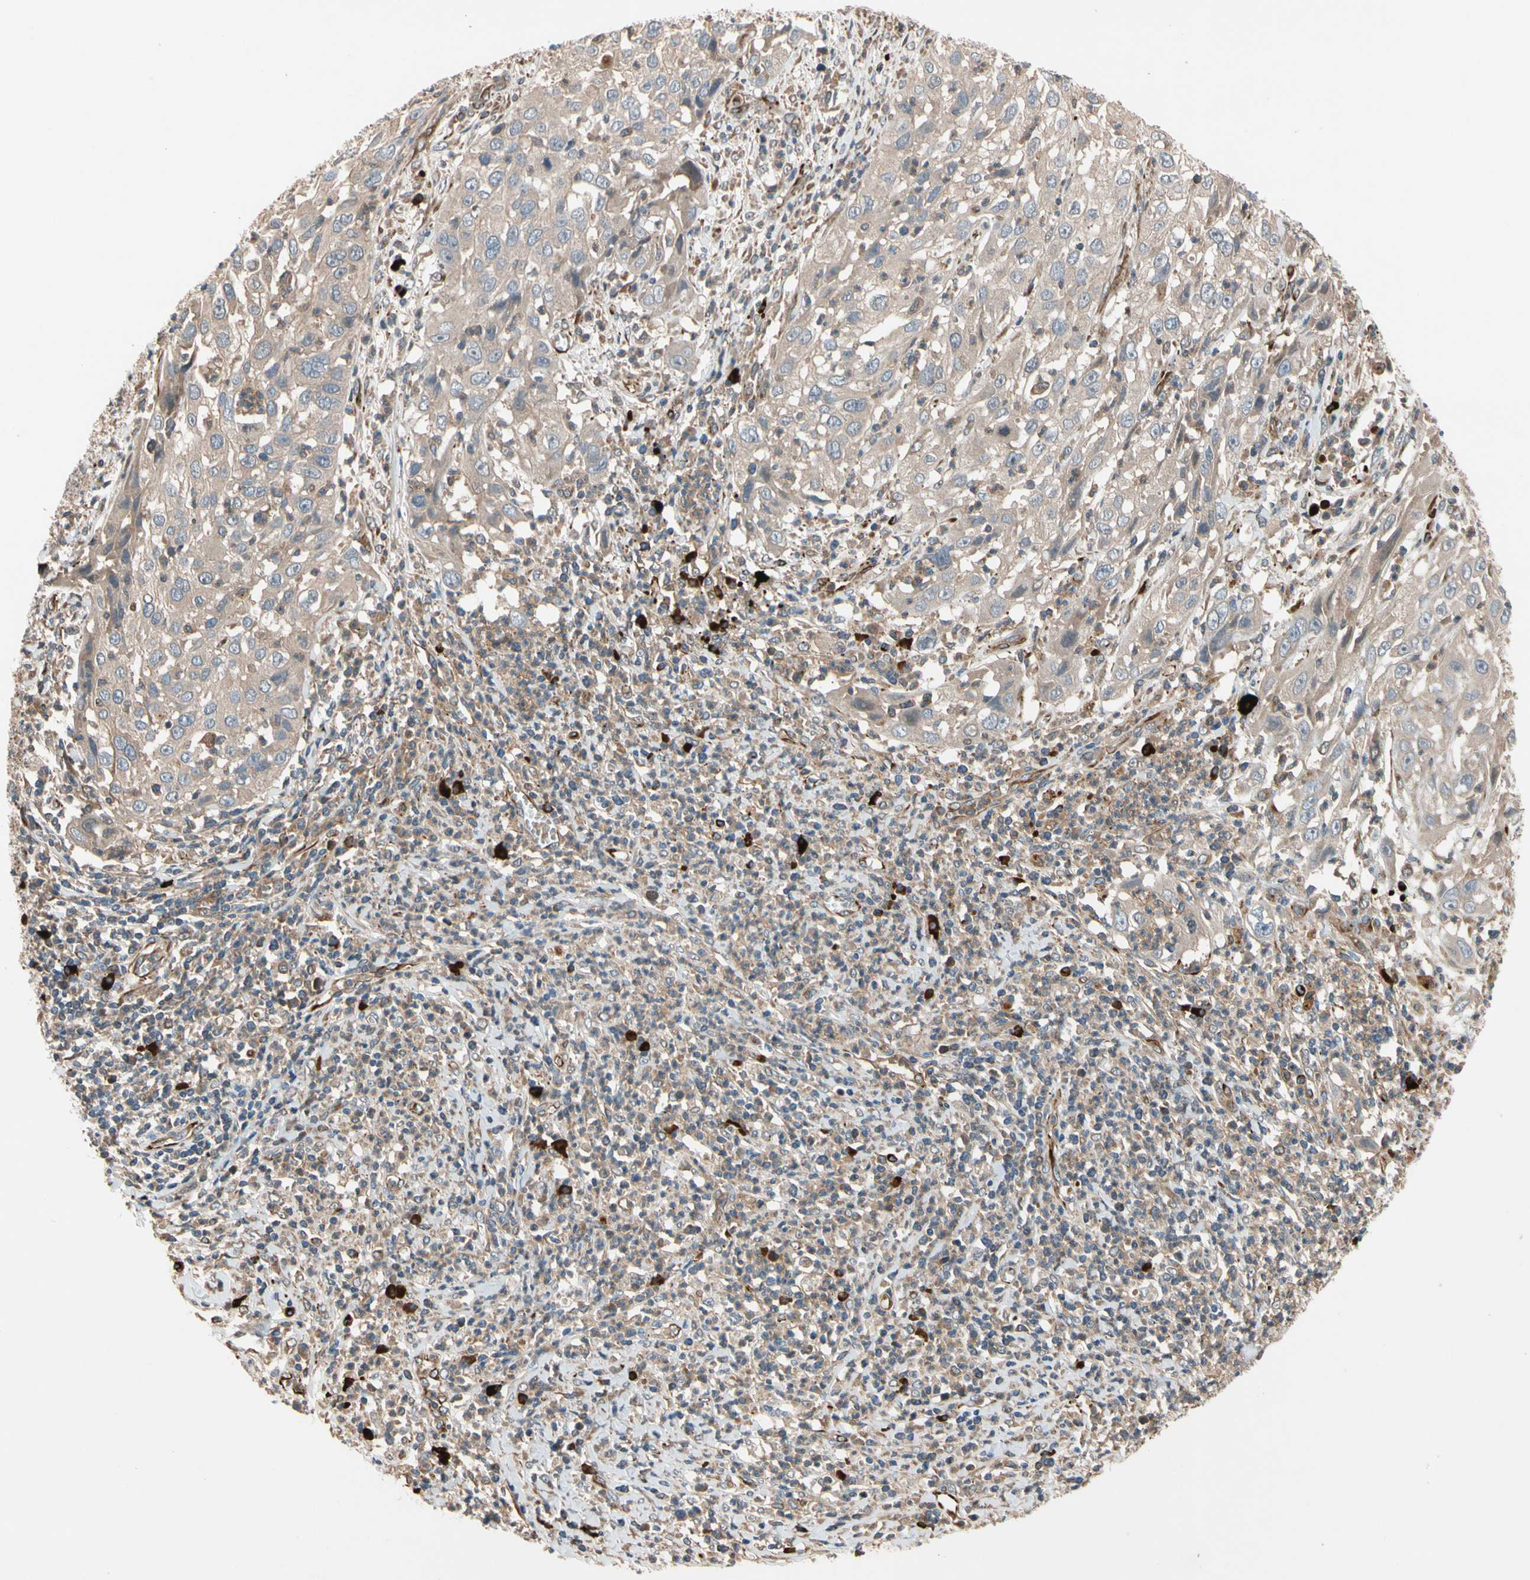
{"staining": {"intensity": "weak", "quantity": ">75%", "location": "cytoplasmic/membranous"}, "tissue": "cervical cancer", "cell_type": "Tumor cells", "image_type": "cancer", "snomed": [{"axis": "morphology", "description": "Squamous cell carcinoma, NOS"}, {"axis": "topography", "description": "Cervix"}], "caption": "This histopathology image displays cervical cancer stained with immunohistochemistry to label a protein in brown. The cytoplasmic/membranous of tumor cells show weak positivity for the protein. Nuclei are counter-stained blue.", "gene": "FGD6", "patient": {"sex": "female", "age": 32}}